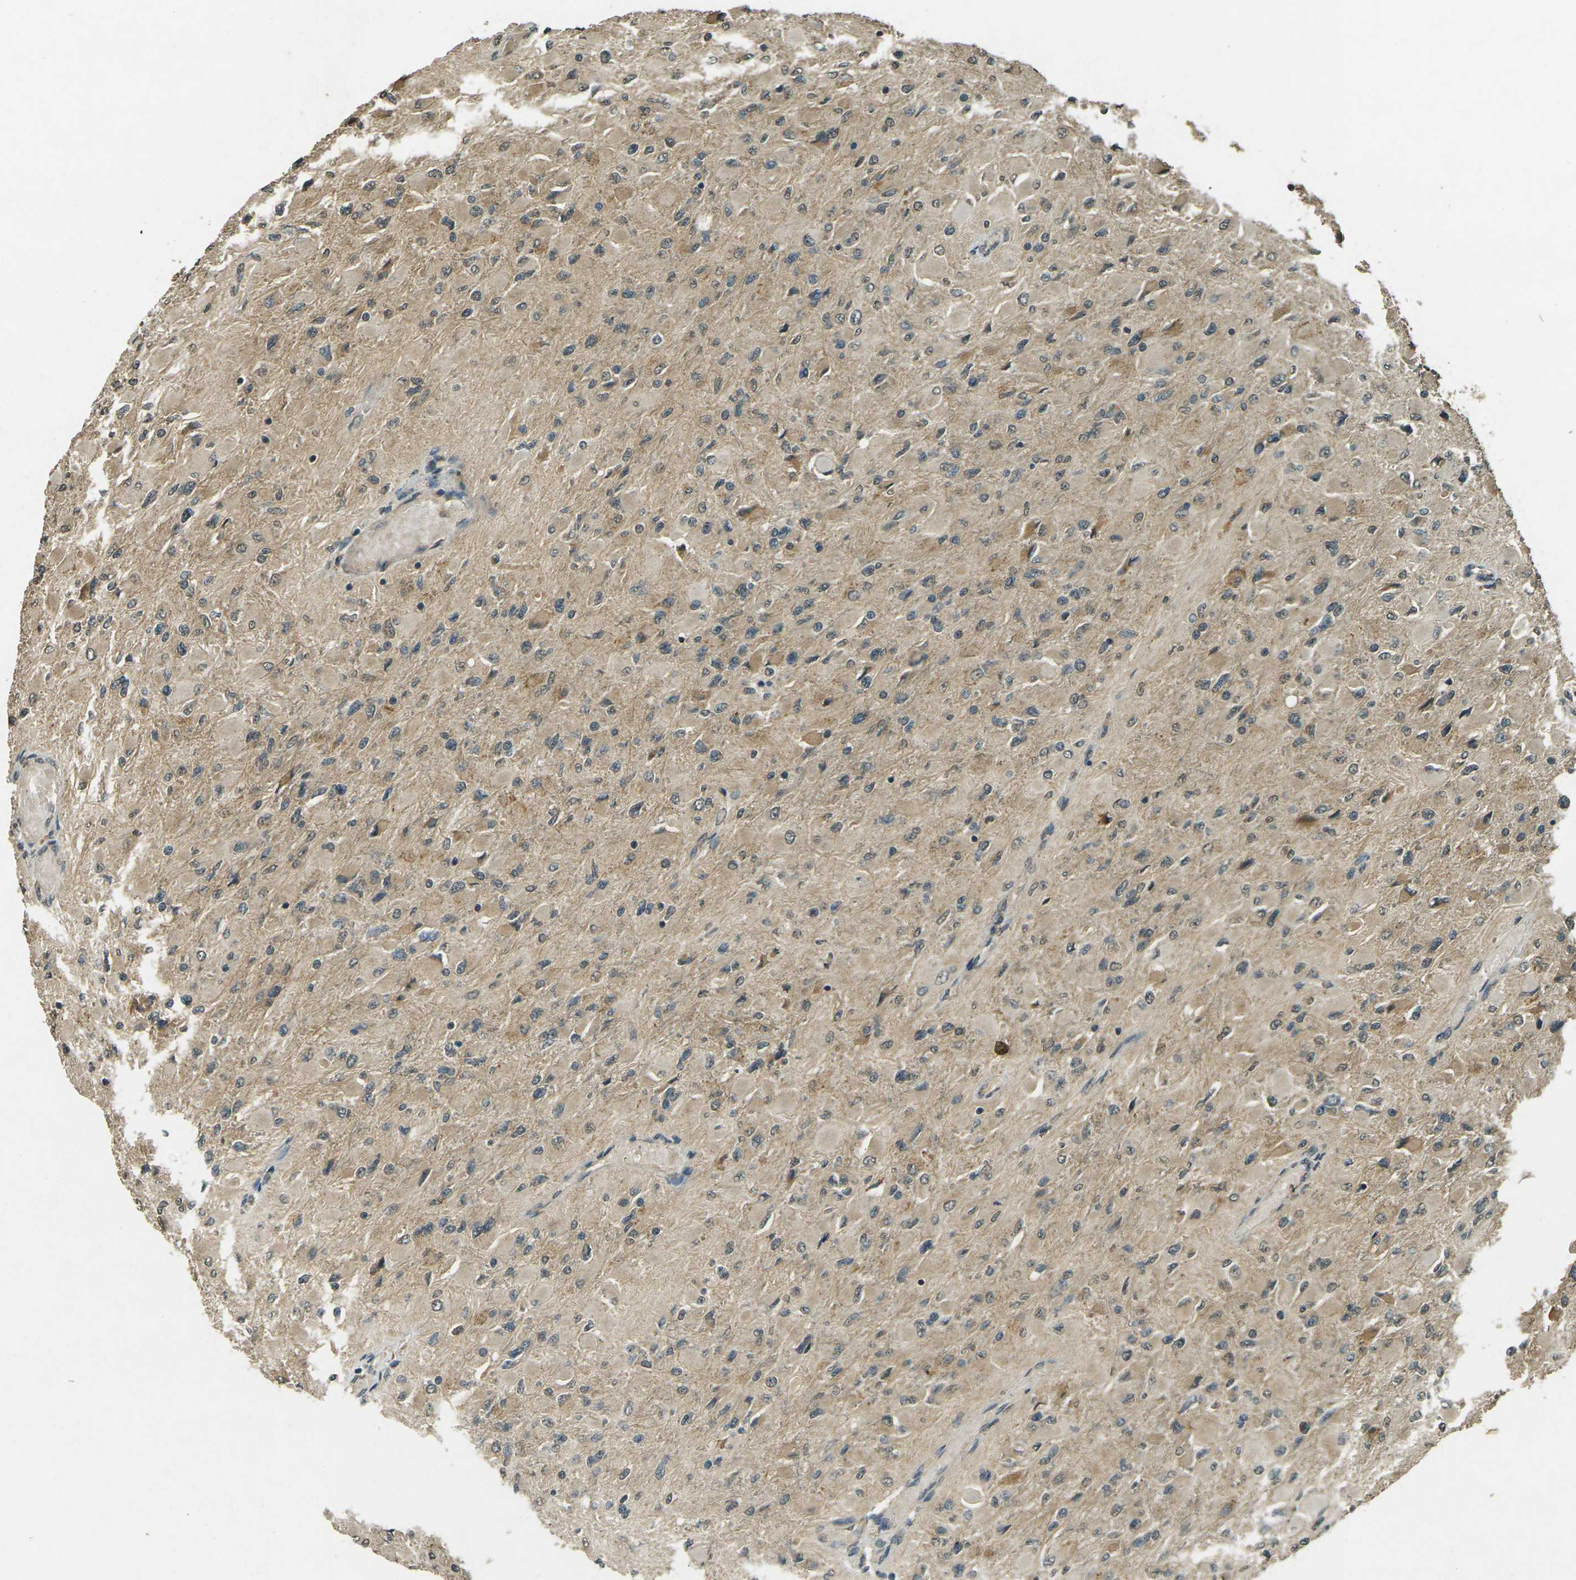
{"staining": {"intensity": "weak", "quantity": ">75%", "location": "cytoplasmic/membranous"}, "tissue": "glioma", "cell_type": "Tumor cells", "image_type": "cancer", "snomed": [{"axis": "morphology", "description": "Glioma, malignant, High grade"}, {"axis": "topography", "description": "Cerebral cortex"}], "caption": "Immunohistochemical staining of malignant high-grade glioma shows low levels of weak cytoplasmic/membranous expression in about >75% of tumor cells.", "gene": "PDE2A", "patient": {"sex": "female", "age": 36}}